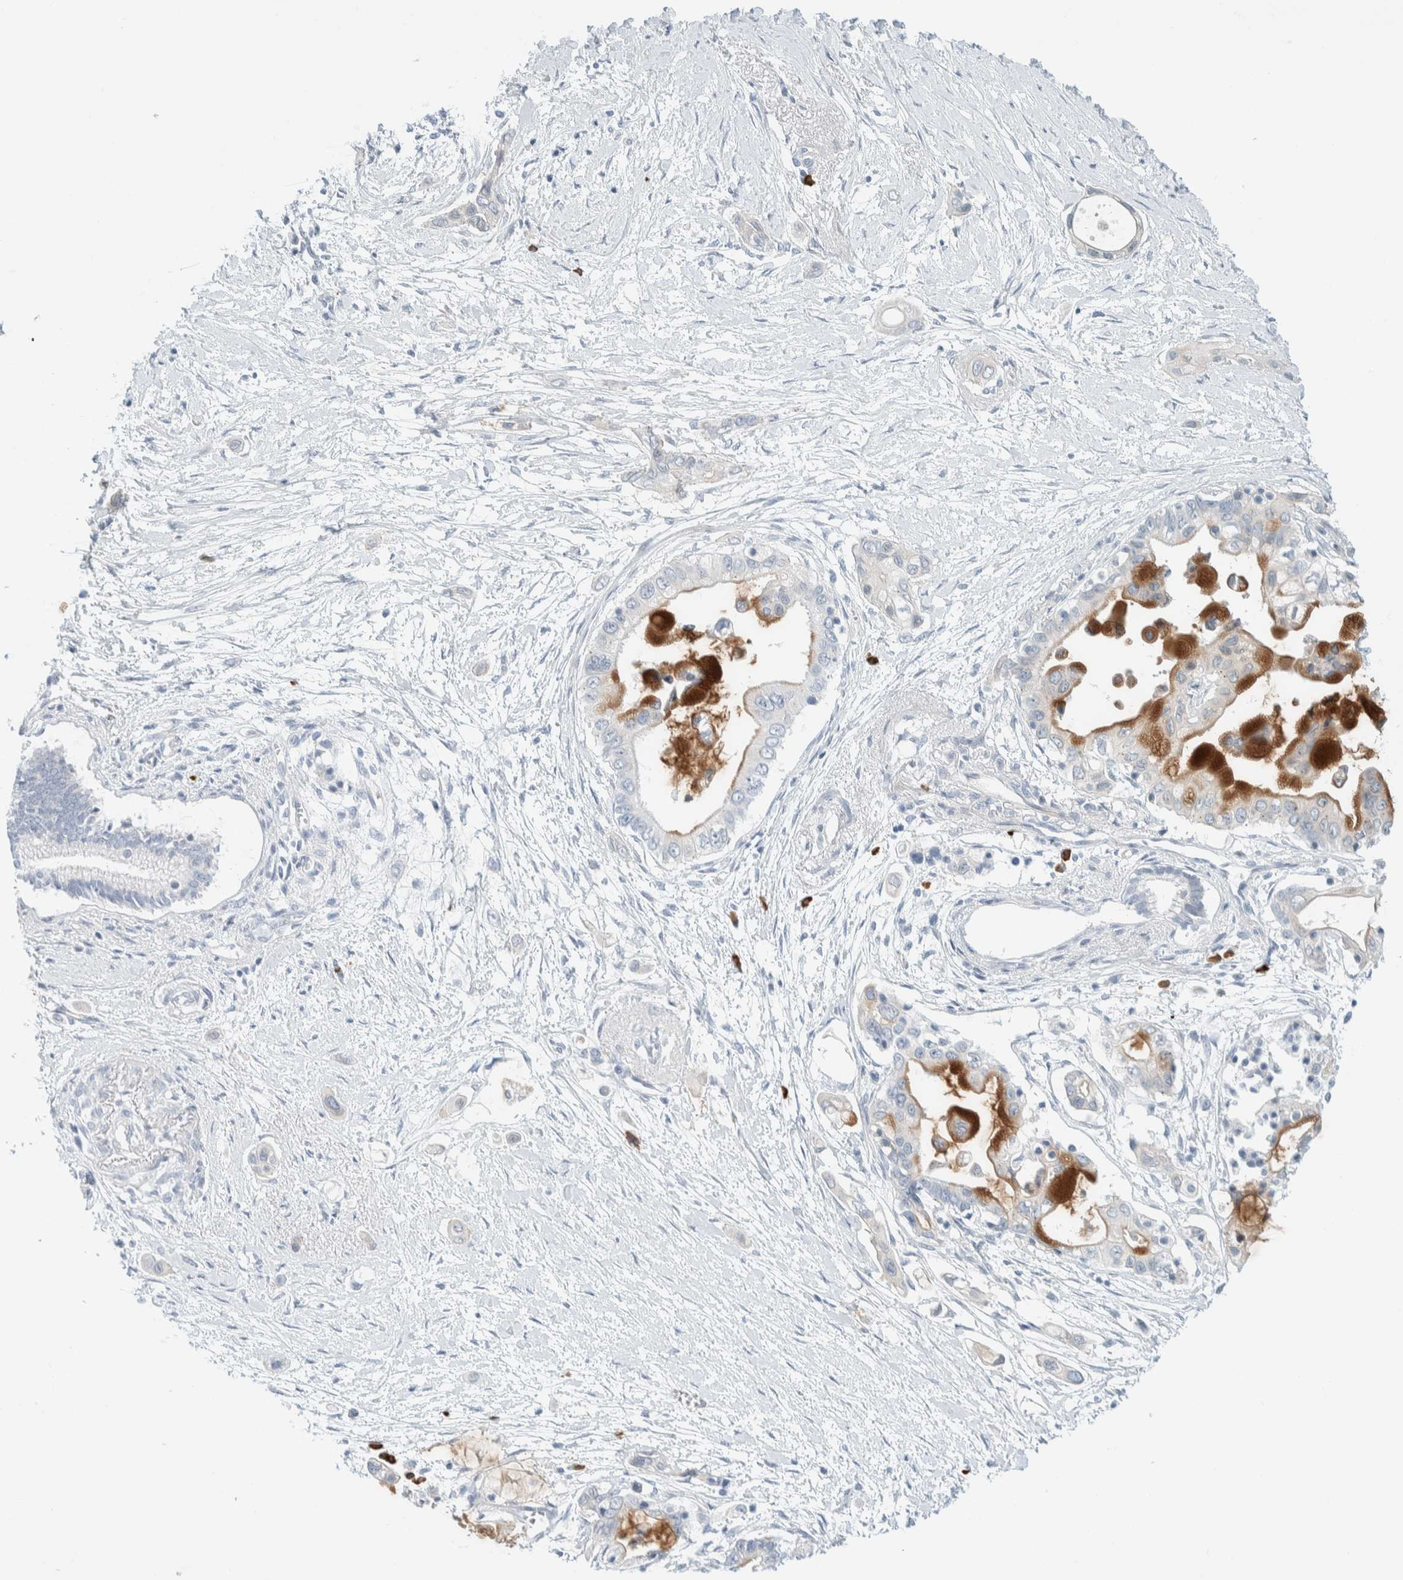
{"staining": {"intensity": "strong", "quantity": "<25%", "location": "cytoplasmic/membranous"}, "tissue": "pancreatic cancer", "cell_type": "Tumor cells", "image_type": "cancer", "snomed": [{"axis": "morphology", "description": "Adenocarcinoma, NOS"}, {"axis": "topography", "description": "Pancreas"}], "caption": "Adenocarcinoma (pancreatic) tissue reveals strong cytoplasmic/membranous expression in about <25% of tumor cells", "gene": "ARHGAP27", "patient": {"sex": "male", "age": 59}}